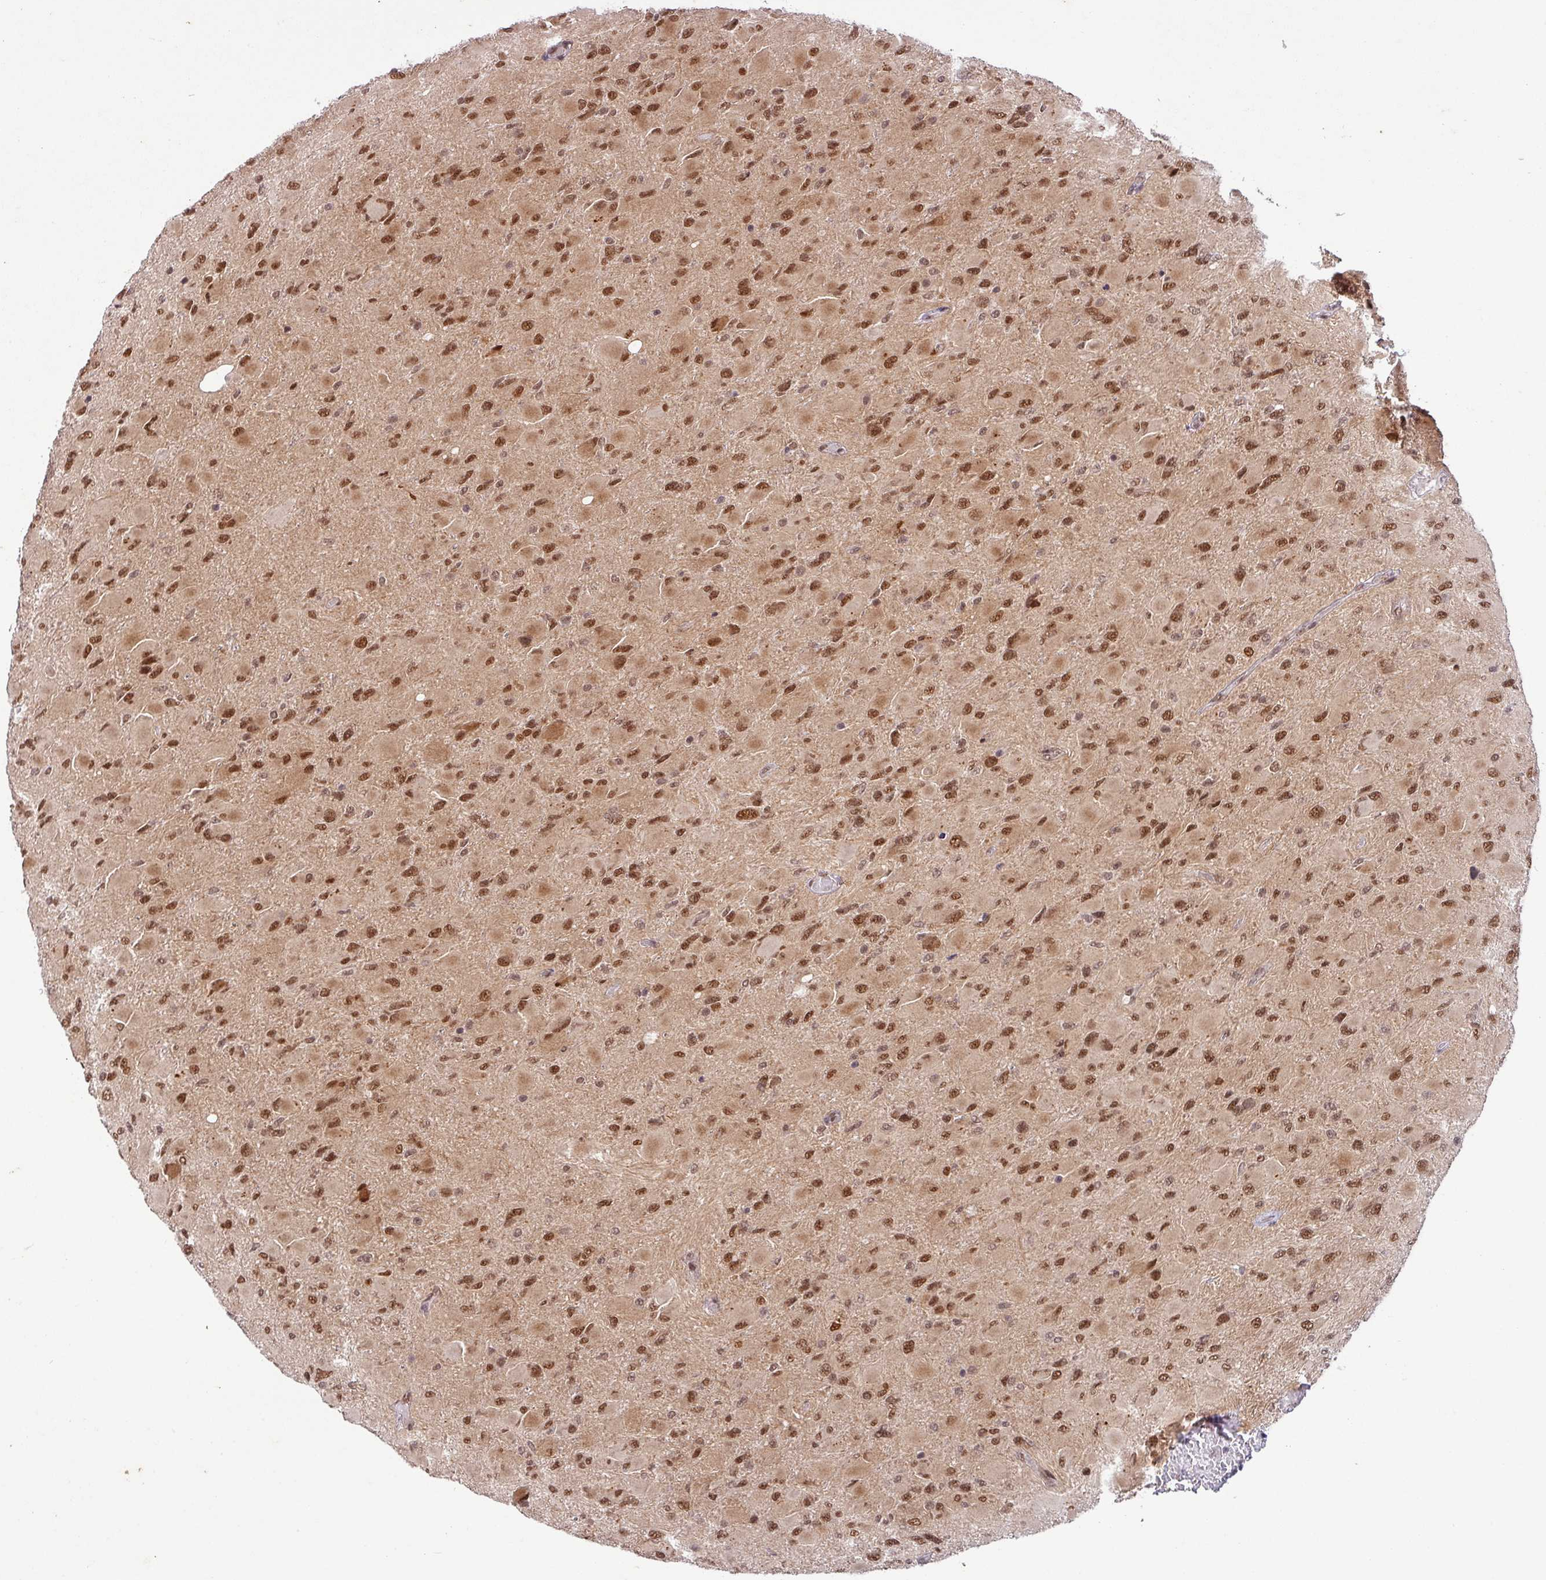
{"staining": {"intensity": "moderate", "quantity": ">75%", "location": "nuclear"}, "tissue": "glioma", "cell_type": "Tumor cells", "image_type": "cancer", "snomed": [{"axis": "morphology", "description": "Glioma, malignant, High grade"}, {"axis": "topography", "description": "Cerebral cortex"}], "caption": "High-power microscopy captured an immunohistochemistry (IHC) image of glioma, revealing moderate nuclear positivity in about >75% of tumor cells.", "gene": "SRSF2", "patient": {"sex": "female", "age": 36}}